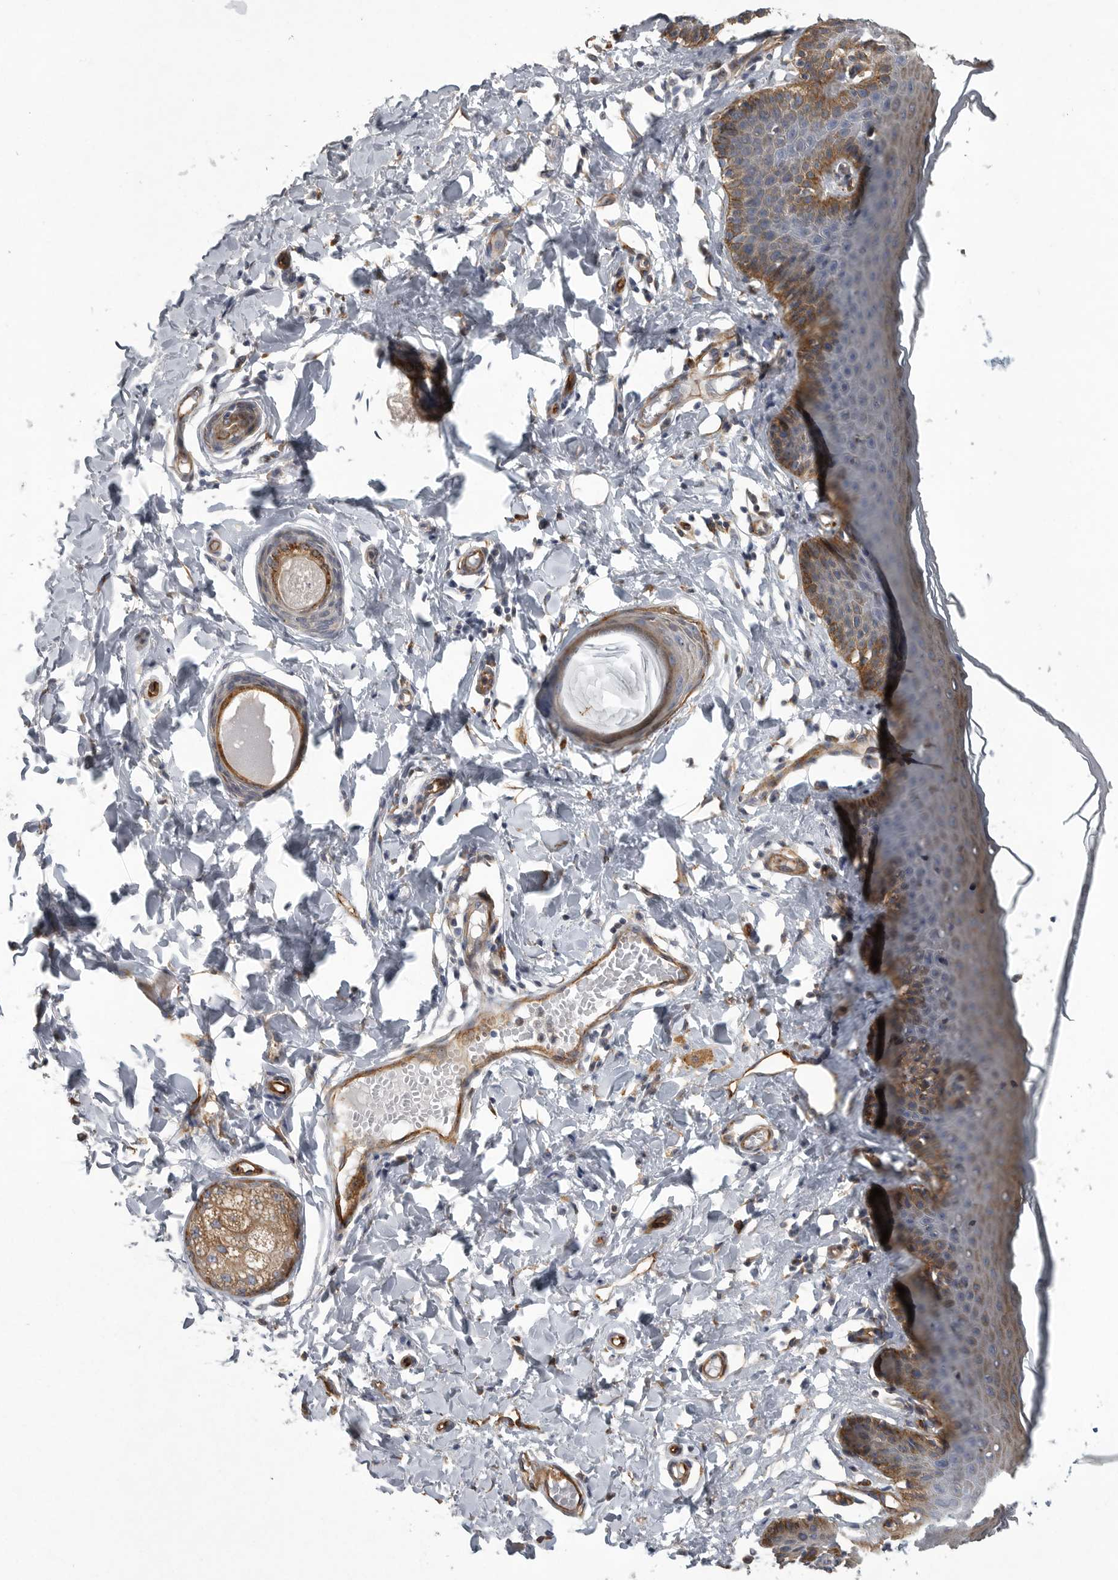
{"staining": {"intensity": "moderate", "quantity": "<25%", "location": "cytoplasmic/membranous"}, "tissue": "skin", "cell_type": "Epidermal cells", "image_type": "normal", "snomed": [{"axis": "morphology", "description": "Normal tissue, NOS"}, {"axis": "topography", "description": "Vulva"}], "caption": "Protein positivity by IHC demonstrates moderate cytoplasmic/membranous expression in about <25% of epidermal cells in unremarkable skin.", "gene": "MINPP1", "patient": {"sex": "female", "age": 66}}